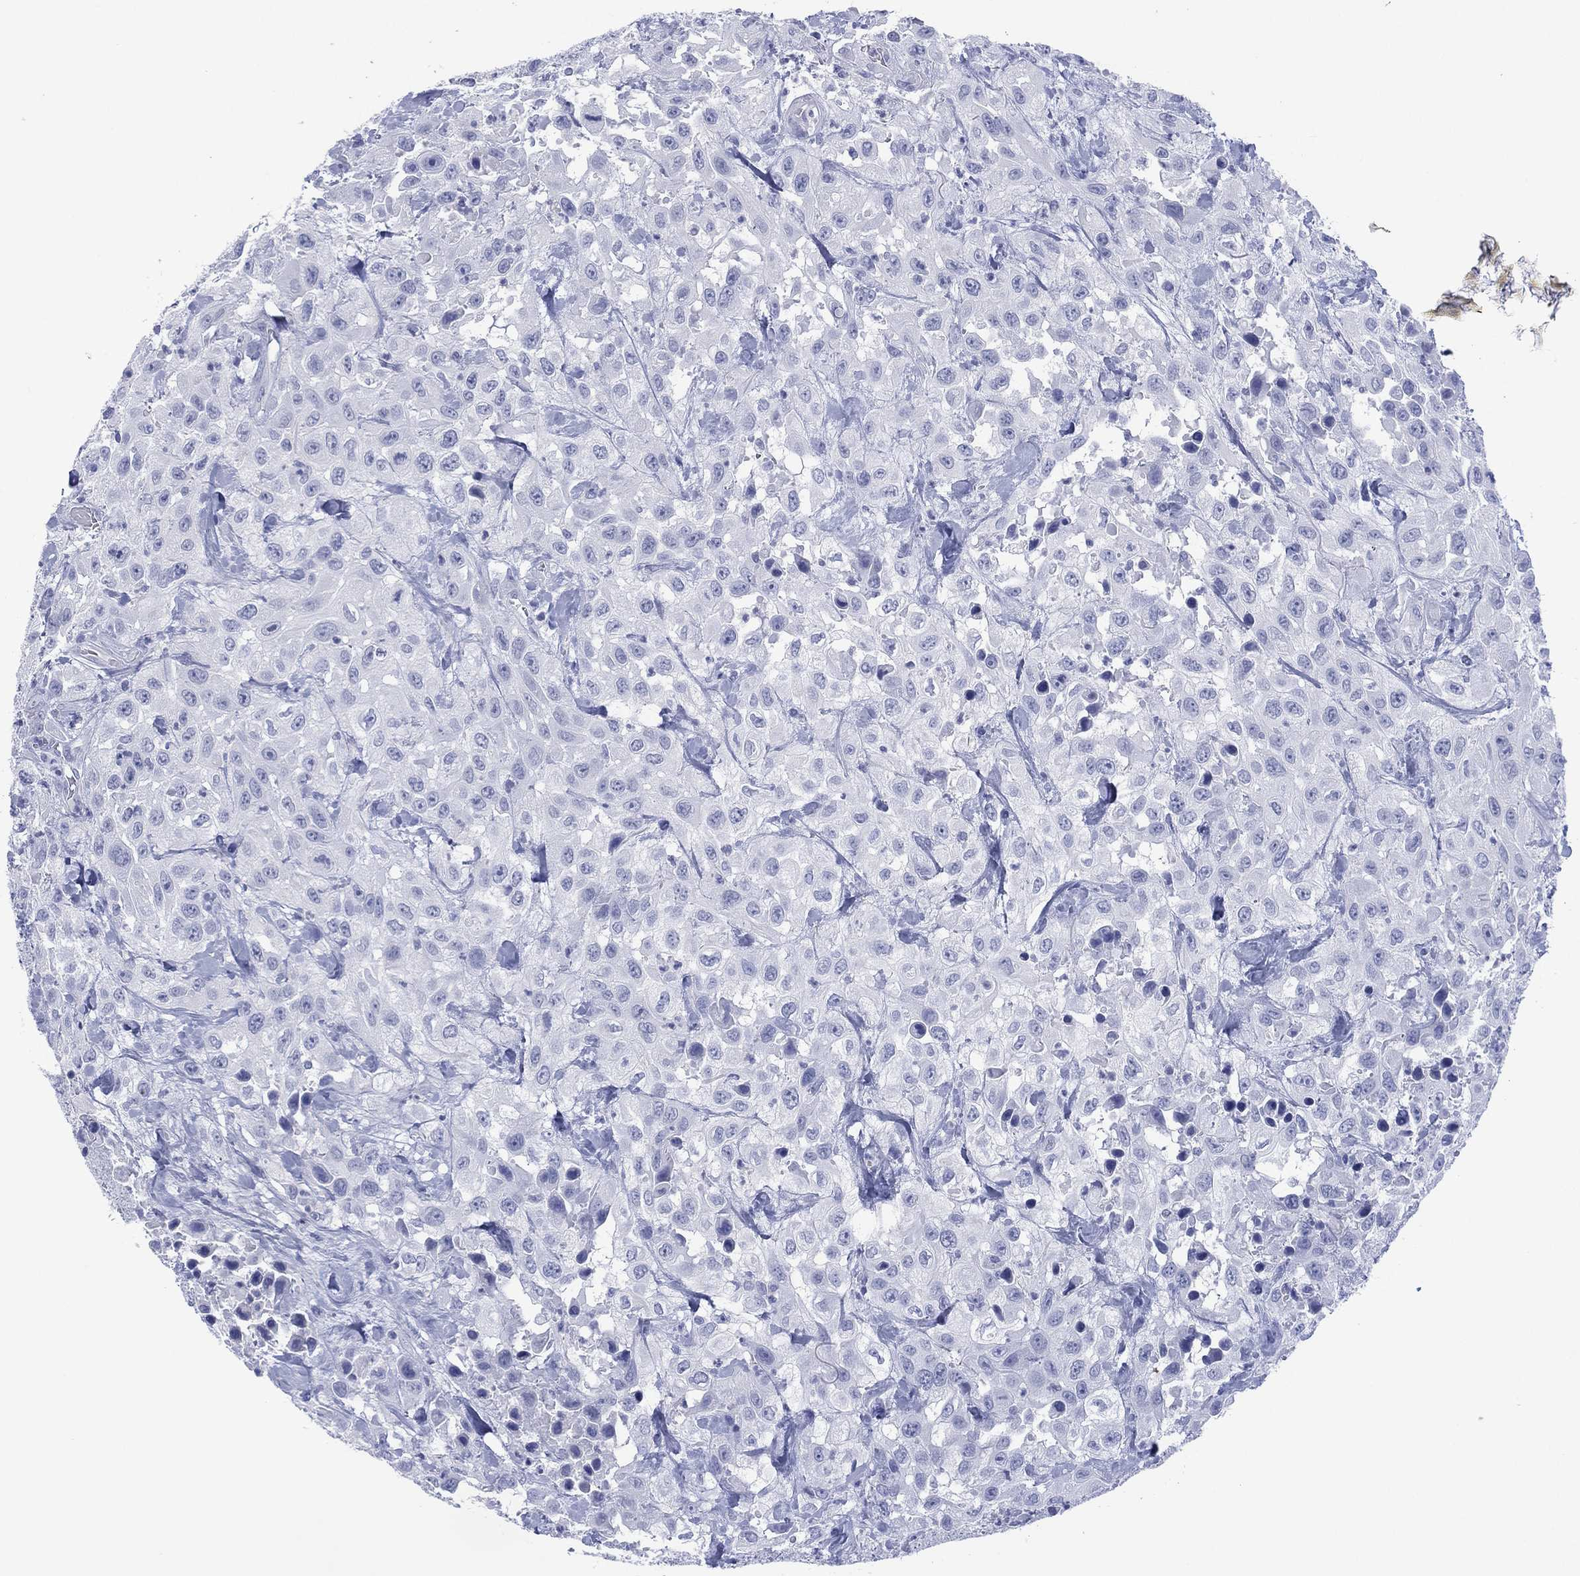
{"staining": {"intensity": "negative", "quantity": "none", "location": "none"}, "tissue": "urothelial cancer", "cell_type": "Tumor cells", "image_type": "cancer", "snomed": [{"axis": "morphology", "description": "Urothelial carcinoma, High grade"}, {"axis": "topography", "description": "Urinary bladder"}], "caption": "An IHC image of urothelial cancer is shown. There is no staining in tumor cells of urothelial cancer.", "gene": "DSG1", "patient": {"sex": "male", "age": 79}}